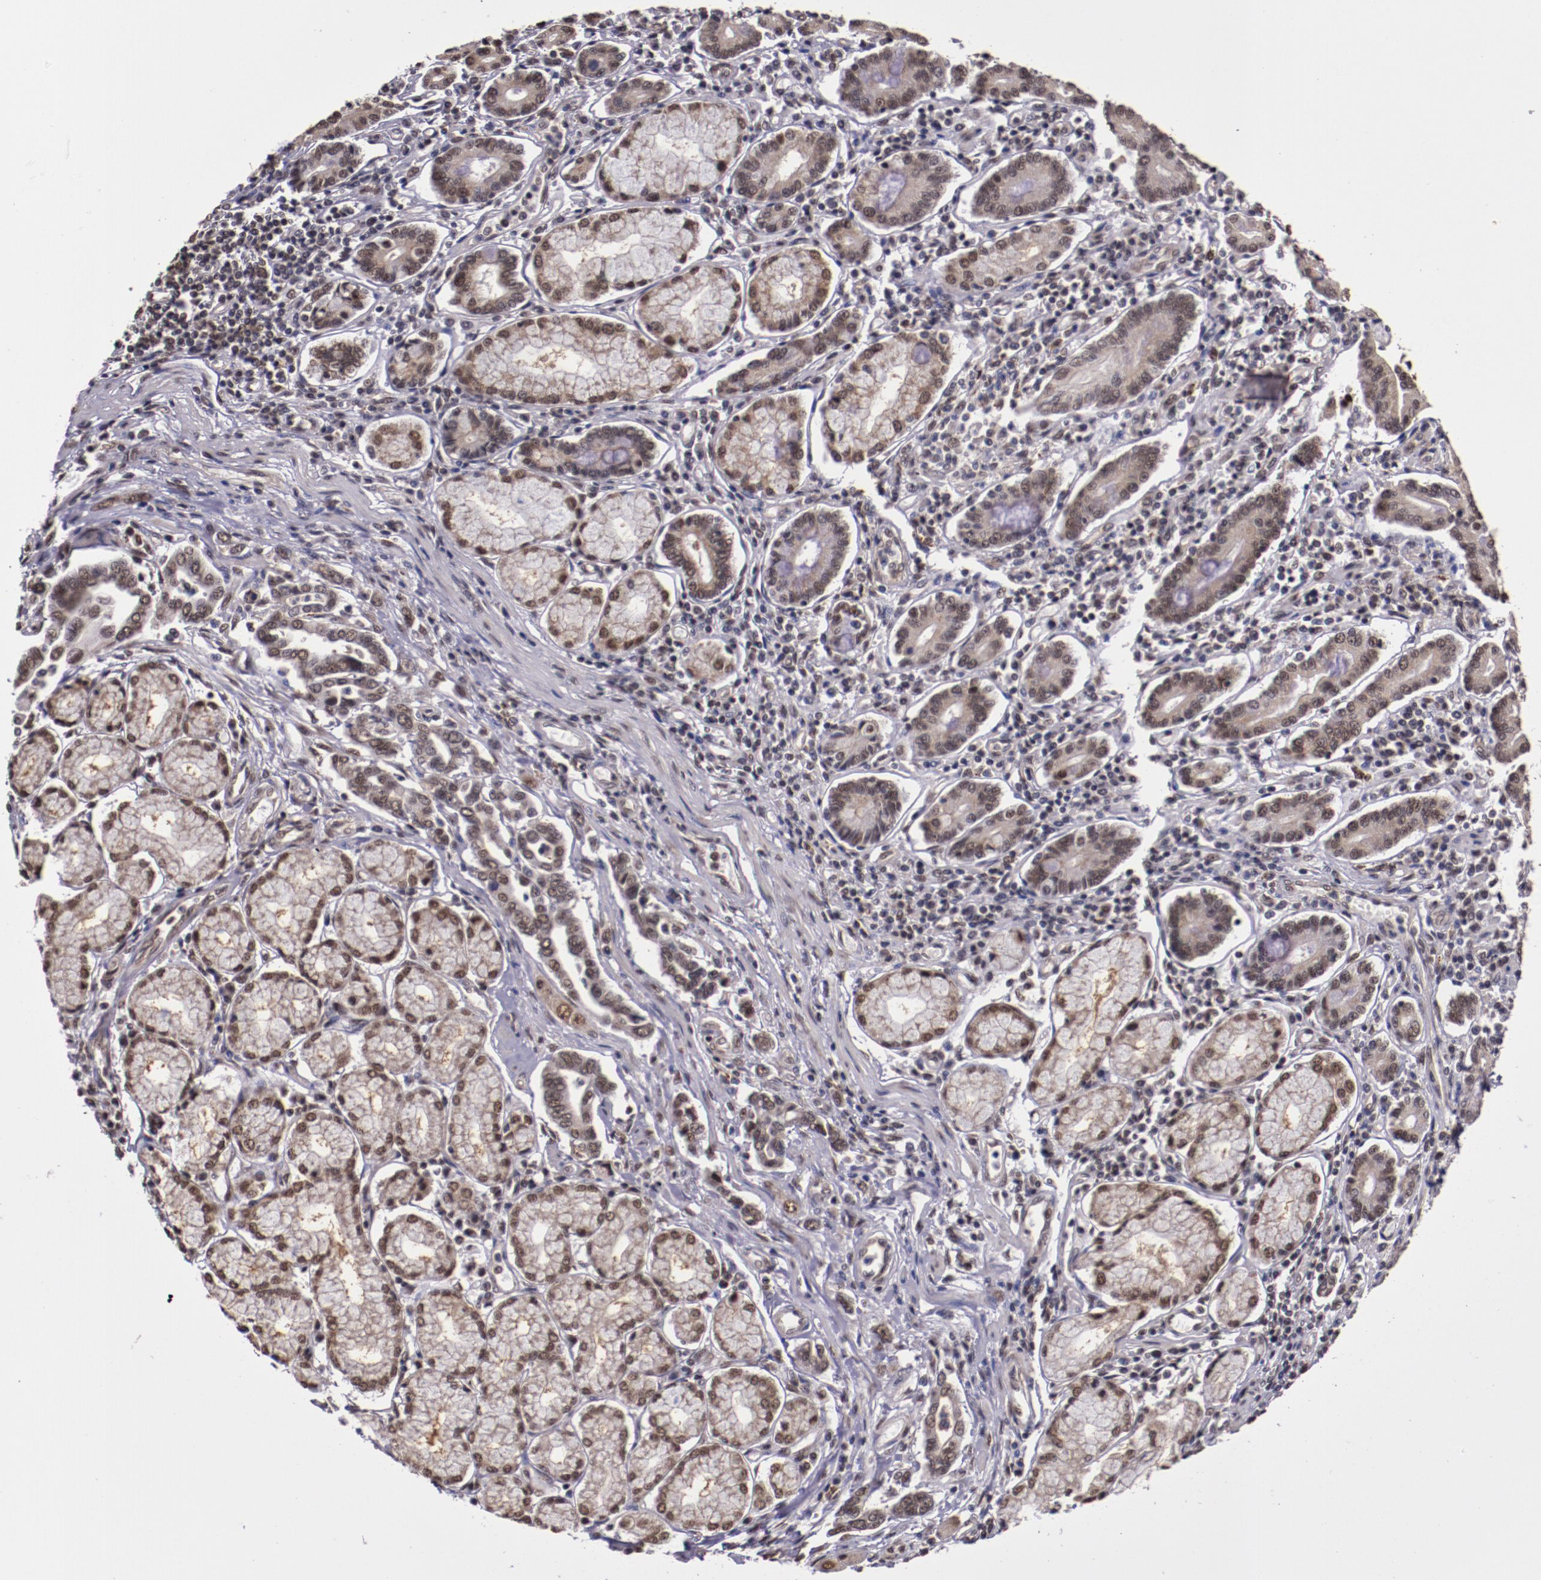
{"staining": {"intensity": "moderate", "quantity": ">75%", "location": "cytoplasmic/membranous,nuclear"}, "tissue": "pancreatic cancer", "cell_type": "Tumor cells", "image_type": "cancer", "snomed": [{"axis": "morphology", "description": "Adenocarcinoma, NOS"}, {"axis": "topography", "description": "Pancreas"}], "caption": "Pancreatic cancer stained with immunohistochemistry (IHC) shows moderate cytoplasmic/membranous and nuclear expression in about >75% of tumor cells.", "gene": "CECR2", "patient": {"sex": "female", "age": 57}}